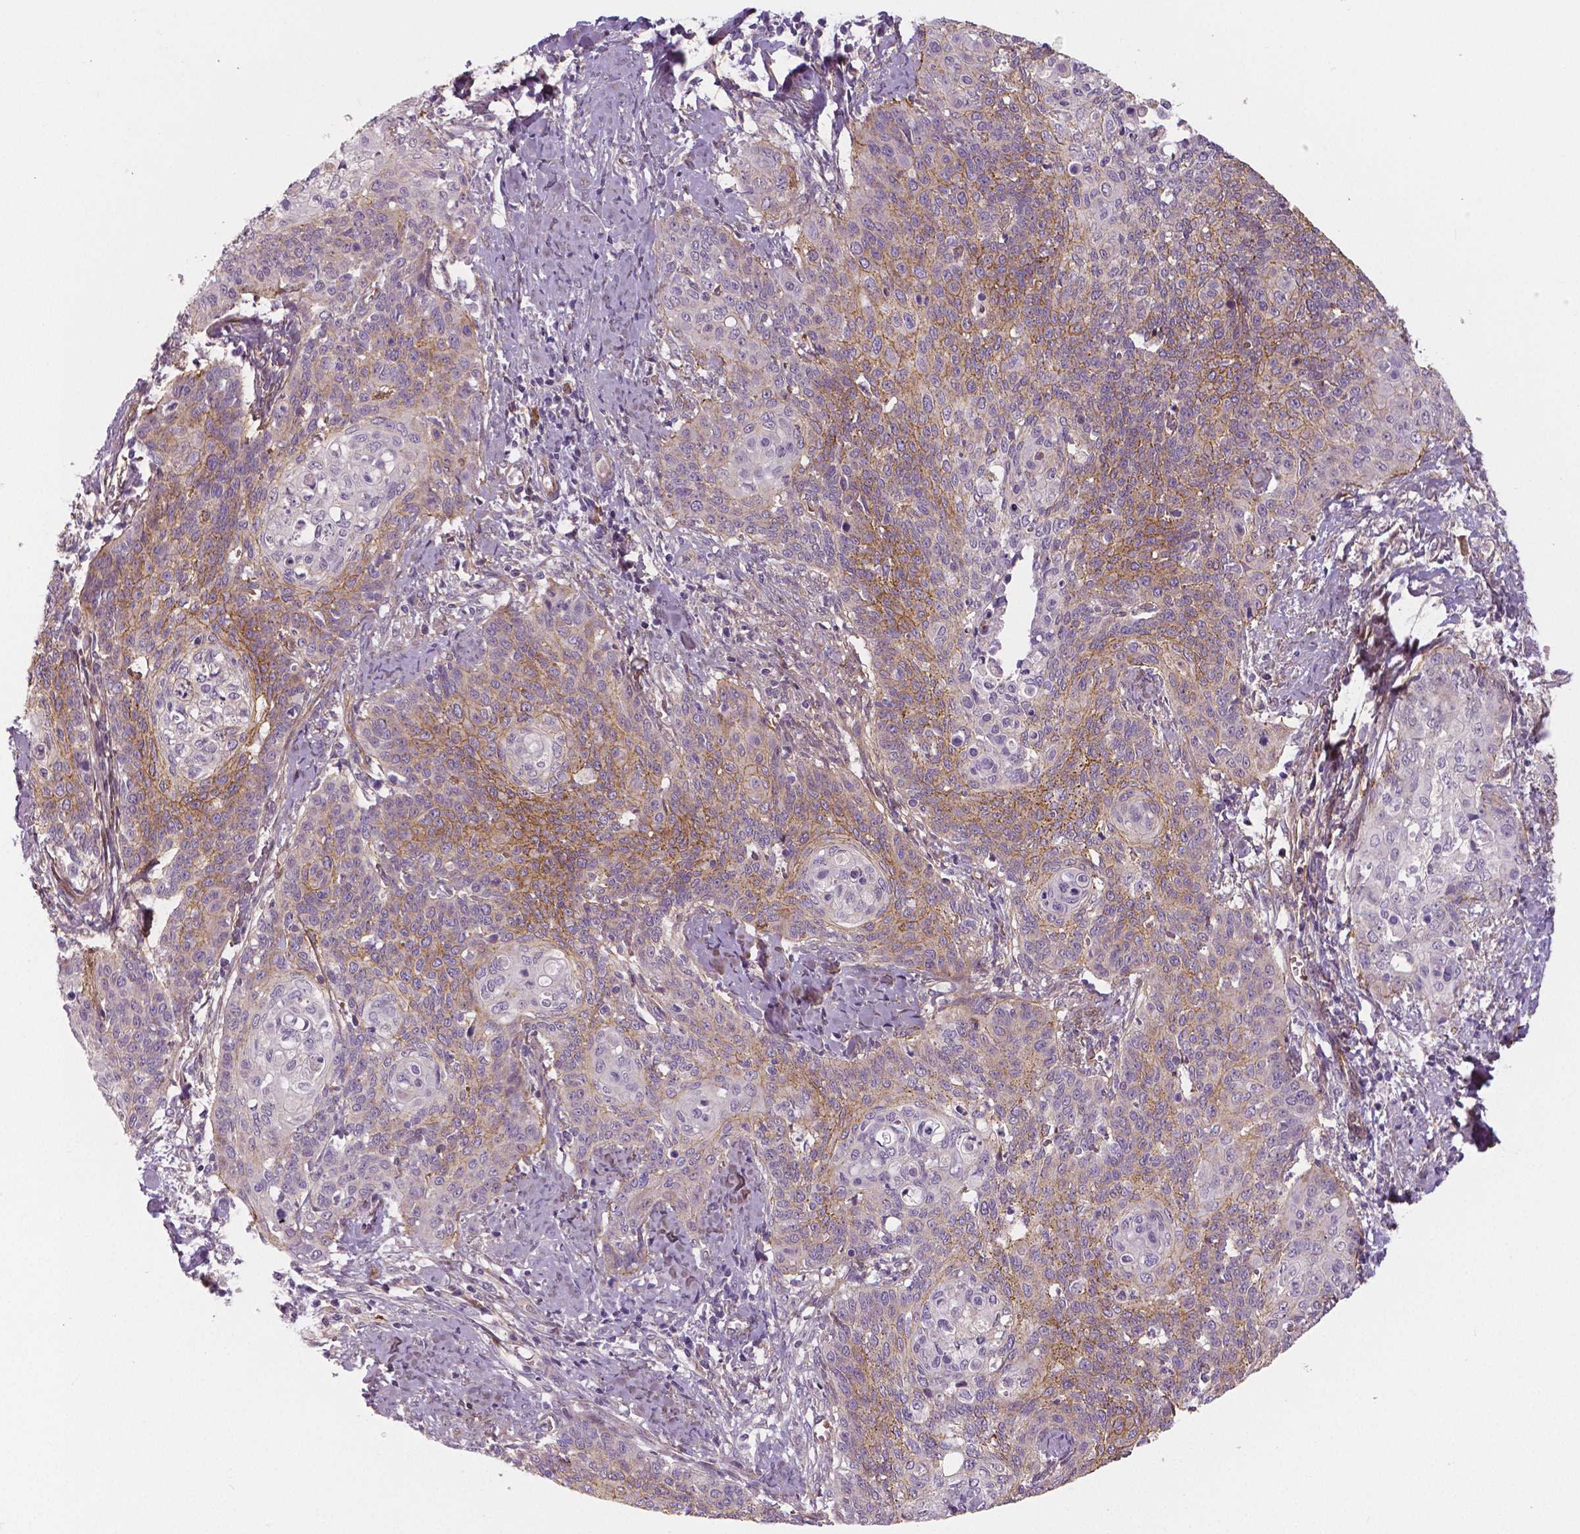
{"staining": {"intensity": "moderate", "quantity": "<25%", "location": "cytoplasmic/membranous"}, "tissue": "cervical cancer", "cell_type": "Tumor cells", "image_type": "cancer", "snomed": [{"axis": "morphology", "description": "Normal tissue, NOS"}, {"axis": "morphology", "description": "Squamous cell carcinoma, NOS"}, {"axis": "topography", "description": "Cervix"}], "caption": "Immunohistochemical staining of human cervical cancer demonstrates low levels of moderate cytoplasmic/membranous staining in approximately <25% of tumor cells. Ihc stains the protein of interest in brown and the nuclei are stained blue.", "gene": "FLT1", "patient": {"sex": "female", "age": 39}}